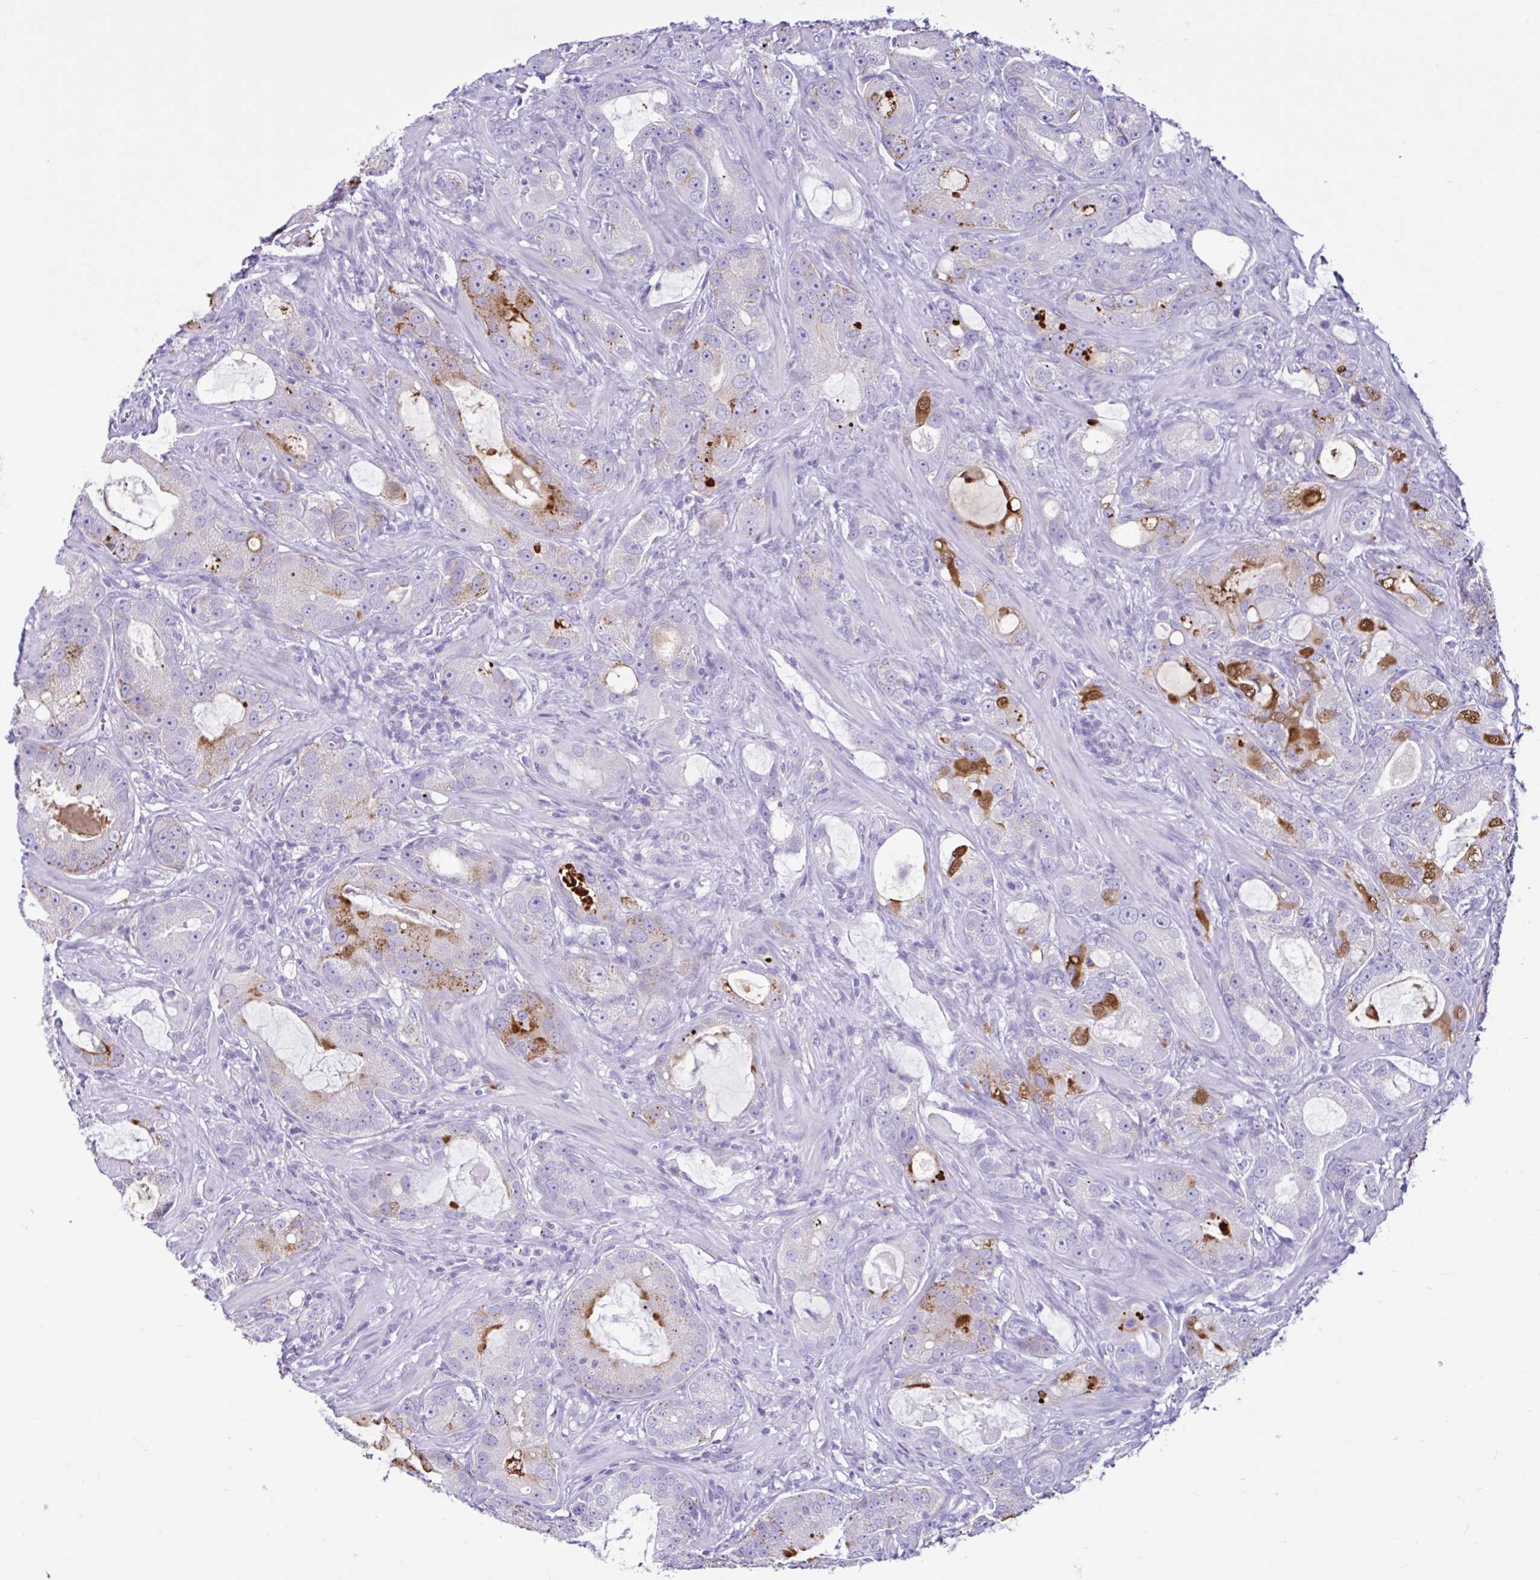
{"staining": {"intensity": "moderate", "quantity": "<25%", "location": "cytoplasmic/membranous,nuclear"}, "tissue": "prostate cancer", "cell_type": "Tumor cells", "image_type": "cancer", "snomed": [{"axis": "morphology", "description": "Adenocarcinoma, High grade"}, {"axis": "topography", "description": "Prostate"}], "caption": "Brown immunohistochemical staining in prostate cancer demonstrates moderate cytoplasmic/membranous and nuclear expression in about <25% of tumor cells.", "gene": "CYP19A1", "patient": {"sex": "male", "age": 65}}